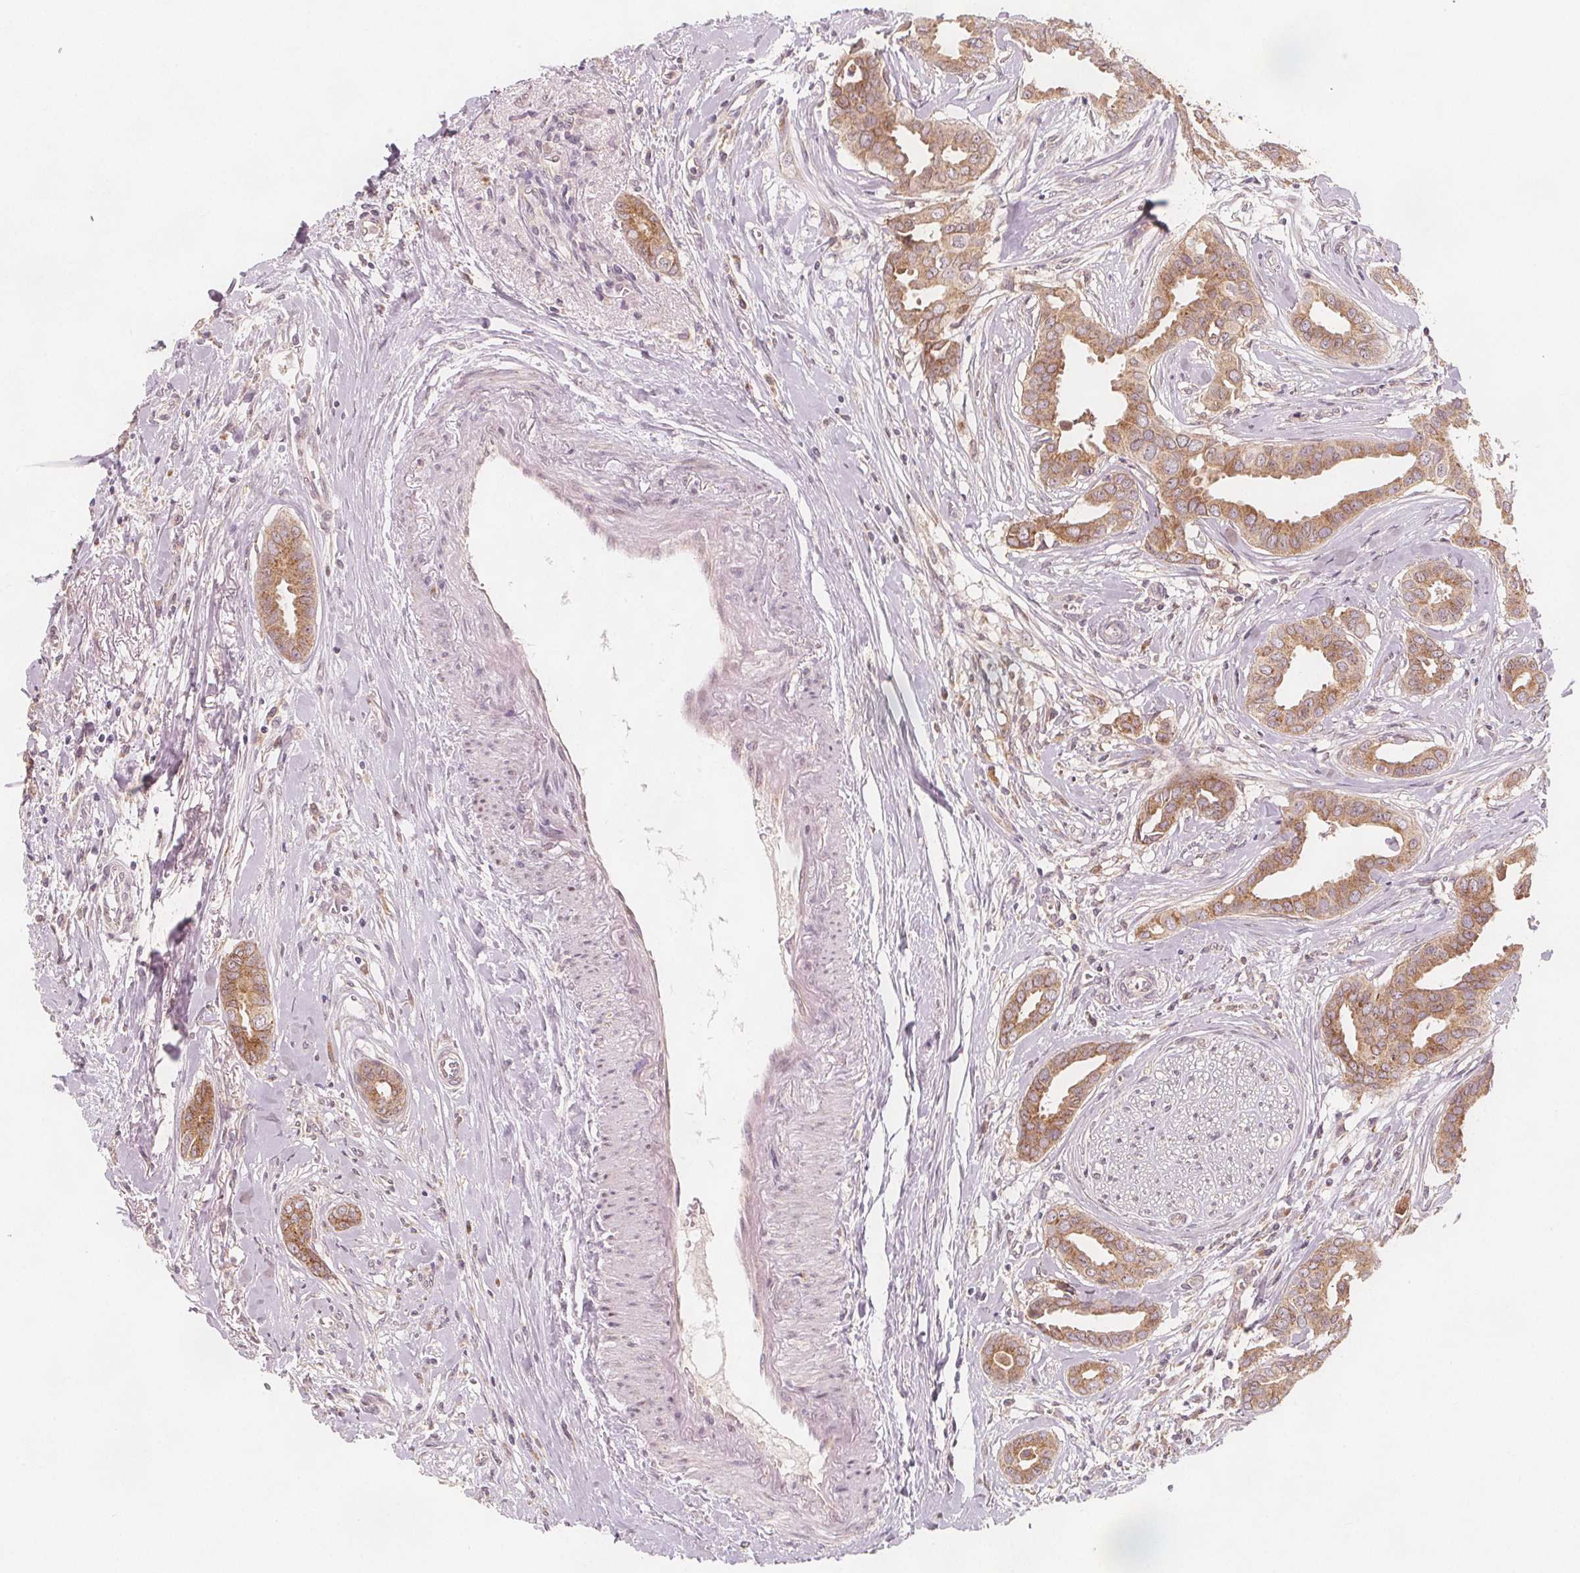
{"staining": {"intensity": "moderate", "quantity": ">75%", "location": "cytoplasmic/membranous"}, "tissue": "breast cancer", "cell_type": "Tumor cells", "image_type": "cancer", "snomed": [{"axis": "morphology", "description": "Duct carcinoma"}, {"axis": "topography", "description": "Breast"}], "caption": "Immunohistochemistry micrograph of human breast cancer (invasive ductal carcinoma) stained for a protein (brown), which reveals medium levels of moderate cytoplasmic/membranous positivity in approximately >75% of tumor cells.", "gene": "NCSTN", "patient": {"sex": "female", "age": 45}}